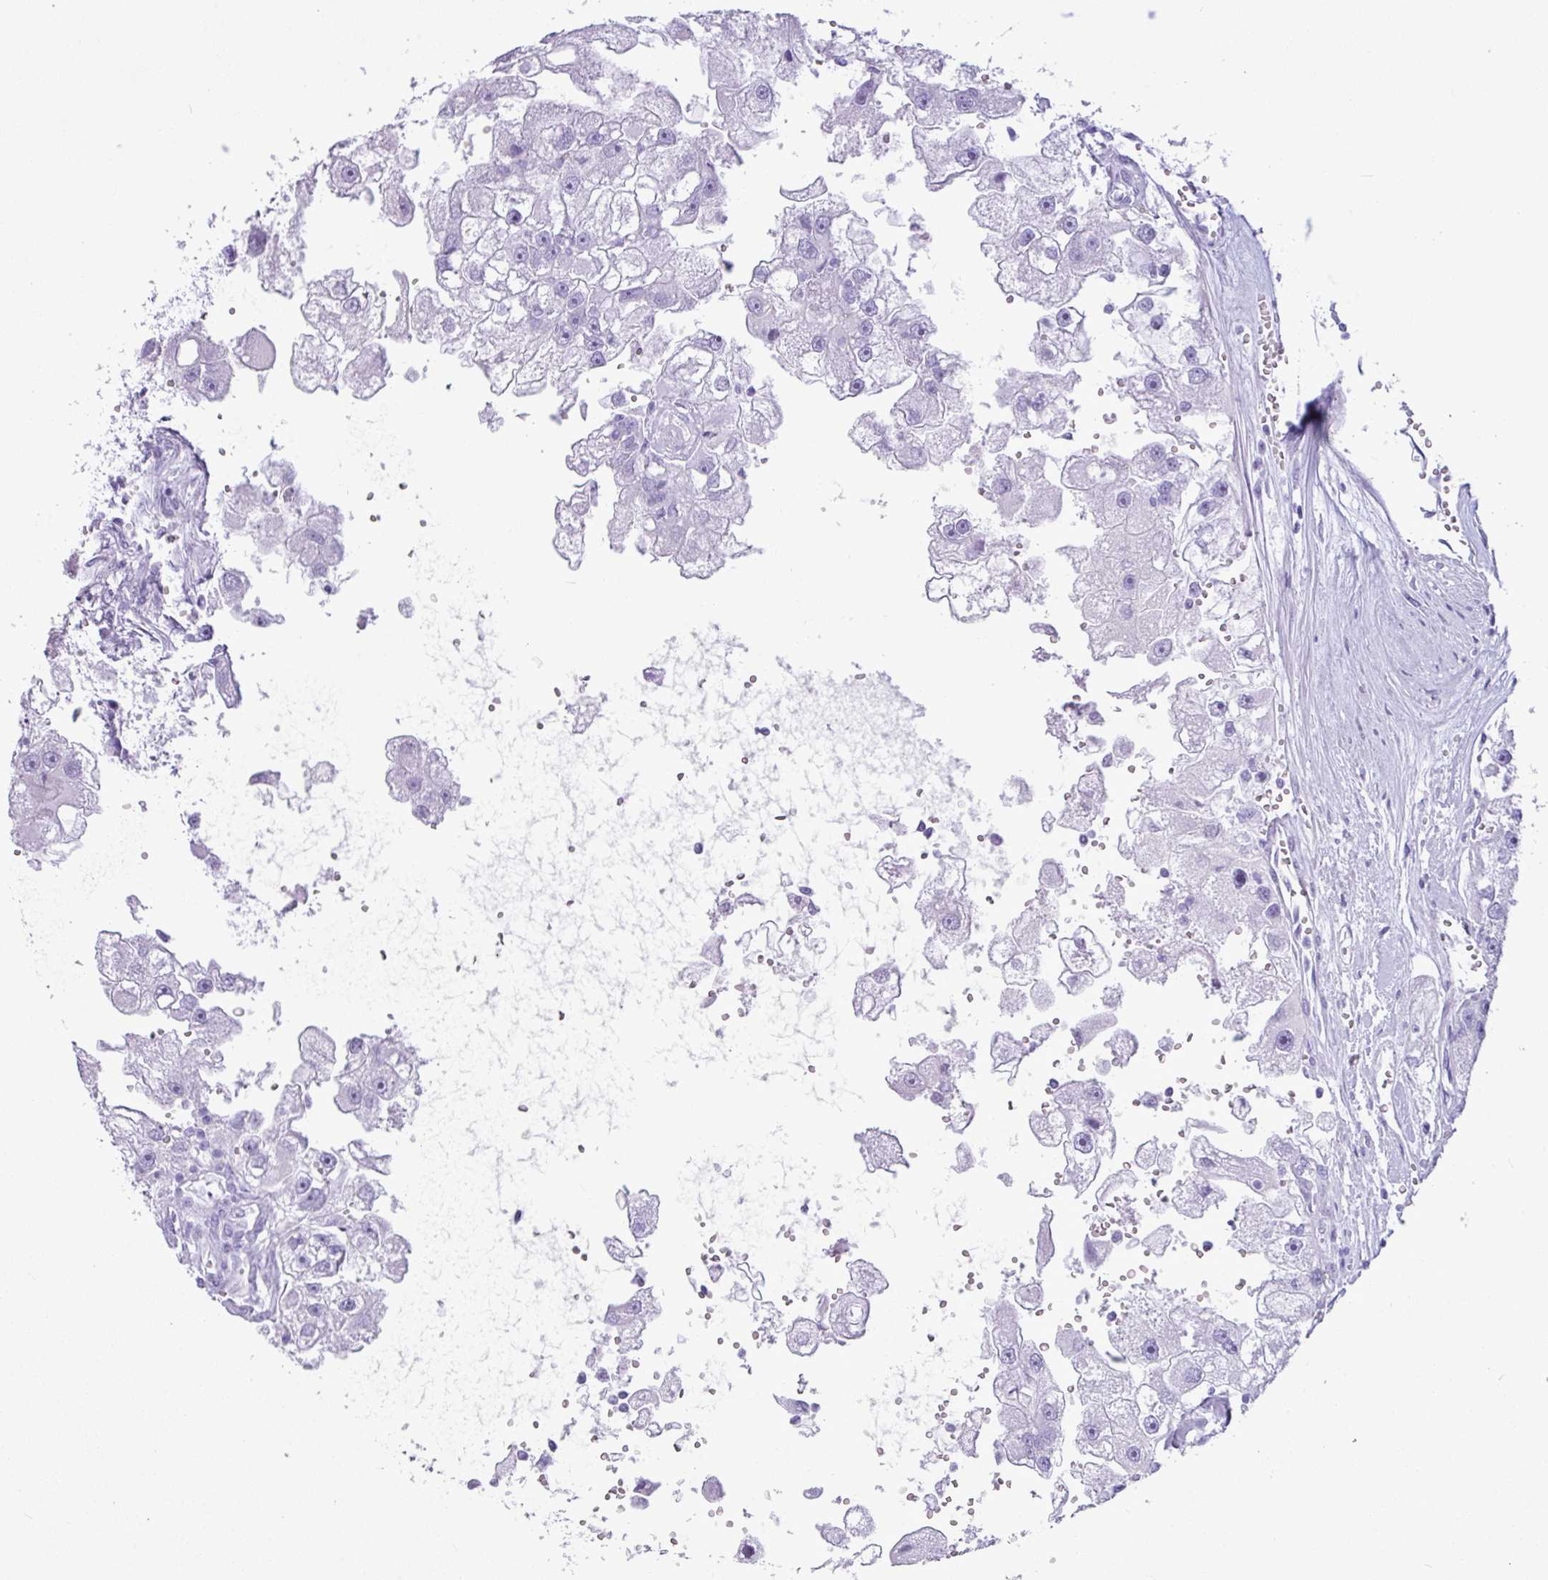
{"staining": {"intensity": "negative", "quantity": "none", "location": "none"}, "tissue": "renal cancer", "cell_type": "Tumor cells", "image_type": "cancer", "snomed": [{"axis": "morphology", "description": "Adenocarcinoma, NOS"}, {"axis": "topography", "description": "Kidney"}], "caption": "IHC image of human renal adenocarcinoma stained for a protein (brown), which shows no positivity in tumor cells.", "gene": "CKMT2", "patient": {"sex": "male", "age": 63}}